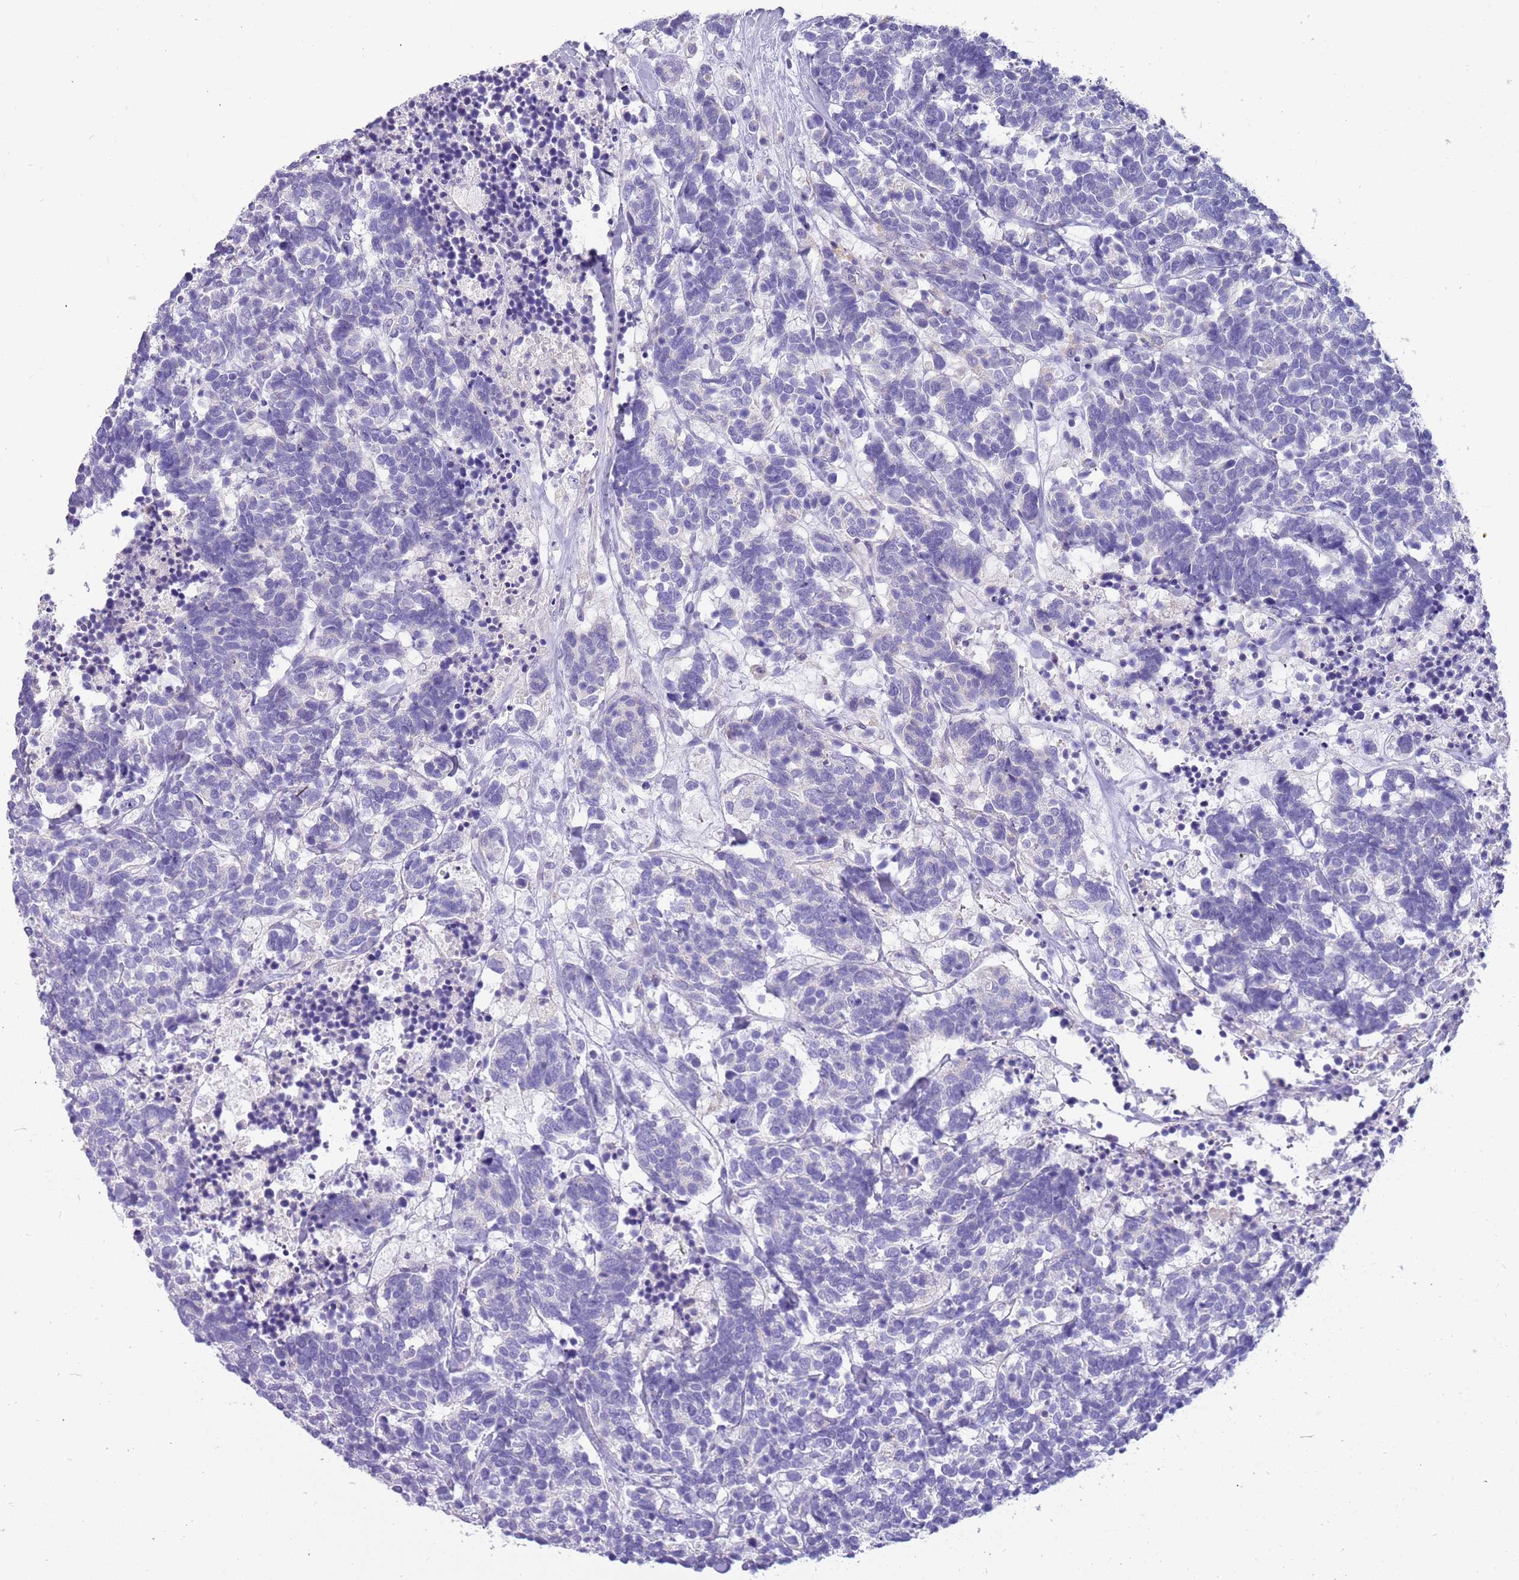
{"staining": {"intensity": "negative", "quantity": "none", "location": "none"}, "tissue": "carcinoid", "cell_type": "Tumor cells", "image_type": "cancer", "snomed": [{"axis": "morphology", "description": "Carcinoma, NOS"}, {"axis": "morphology", "description": "Carcinoid, malignant, NOS"}, {"axis": "topography", "description": "Urinary bladder"}], "caption": "IHC of human carcinoid exhibits no positivity in tumor cells.", "gene": "RHCG", "patient": {"sex": "male", "age": 57}}